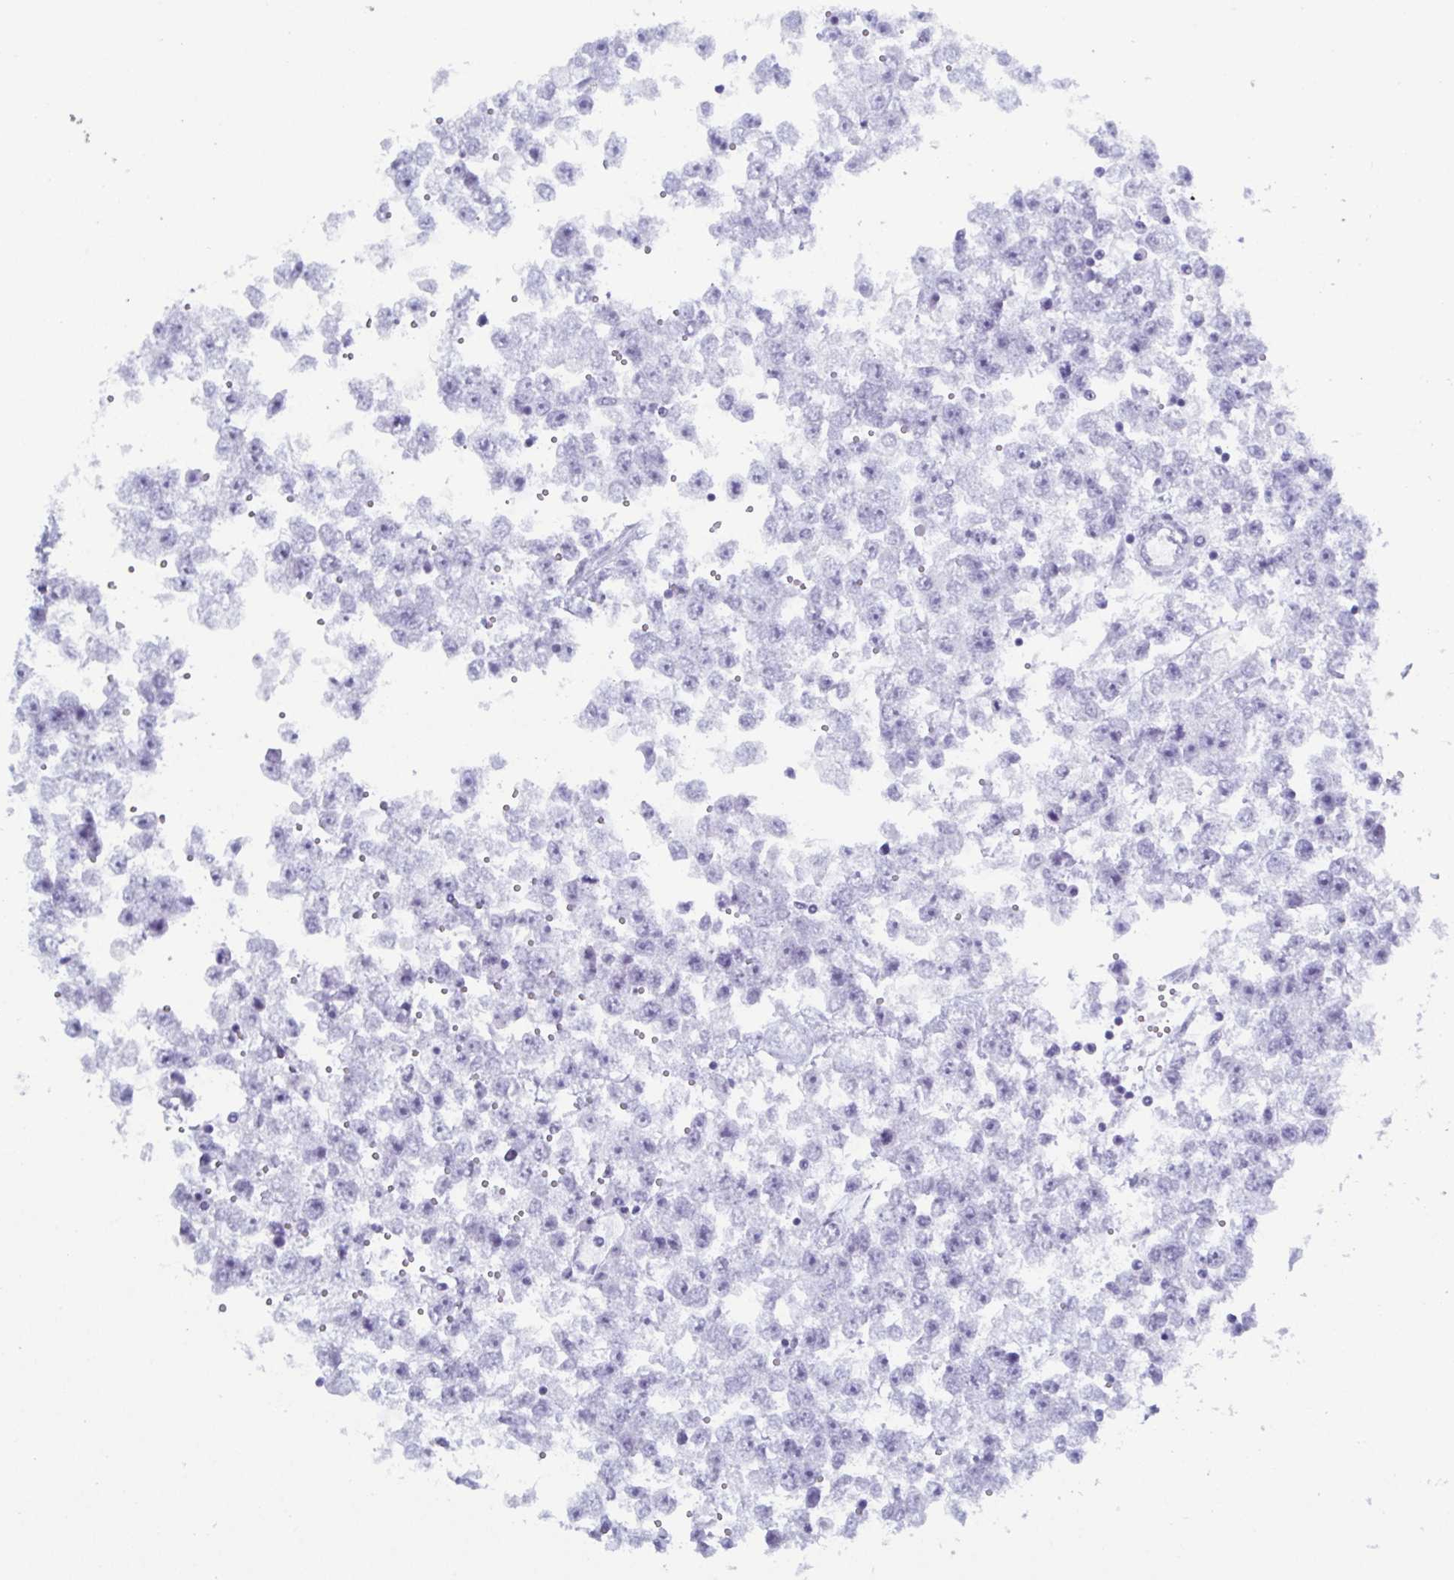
{"staining": {"intensity": "negative", "quantity": "none", "location": "none"}, "tissue": "testis cancer", "cell_type": "Tumor cells", "image_type": "cancer", "snomed": [{"axis": "morphology", "description": "Seminoma, NOS"}, {"axis": "topography", "description": "Testis"}], "caption": "An IHC micrograph of testis seminoma is shown. There is no staining in tumor cells of testis seminoma.", "gene": "ZFP64", "patient": {"sex": "male", "age": 34}}